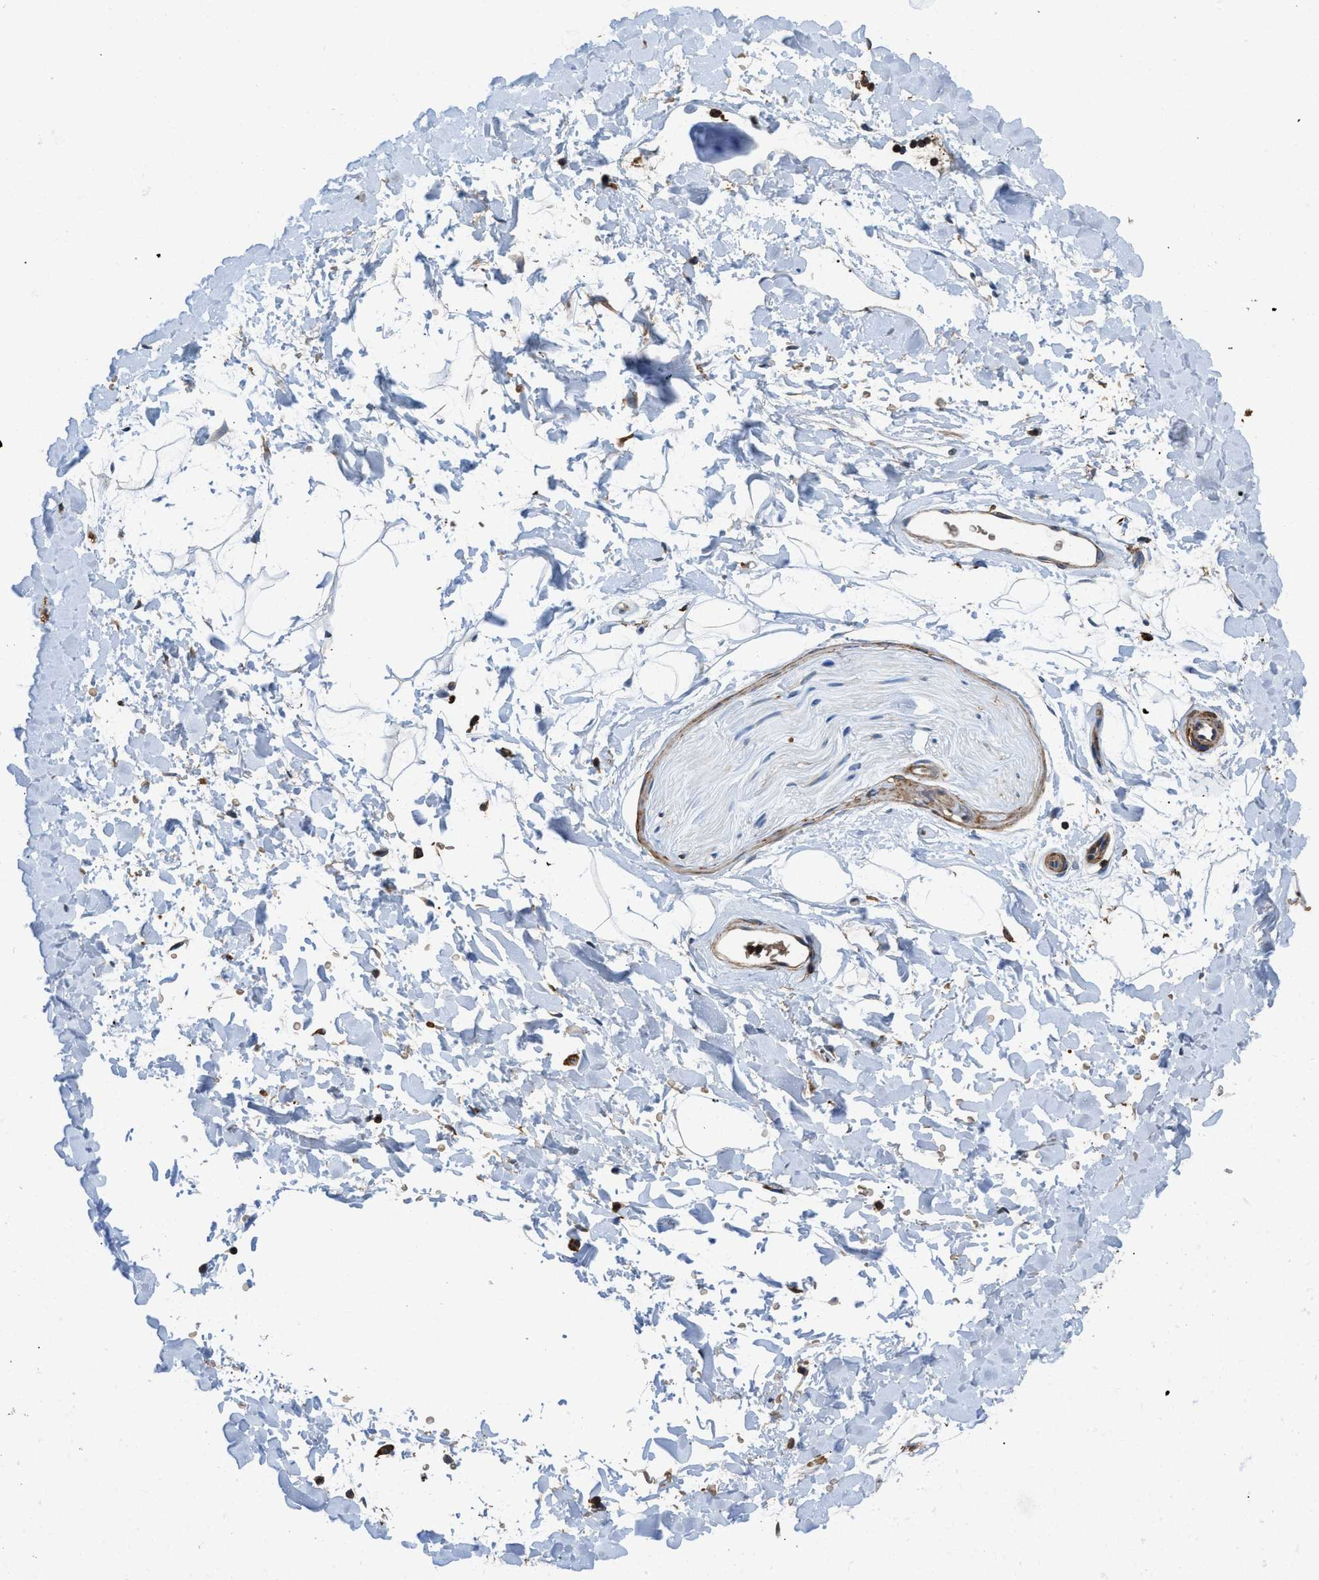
{"staining": {"intensity": "negative", "quantity": "none", "location": "none"}, "tissue": "adipose tissue", "cell_type": "Adipocytes", "image_type": "normal", "snomed": [{"axis": "morphology", "description": "Normal tissue, NOS"}, {"axis": "topography", "description": "Soft tissue"}], "caption": "This image is of benign adipose tissue stained with immunohistochemistry (IHC) to label a protein in brown with the nuclei are counter-stained blue. There is no positivity in adipocytes. (Brightfield microscopy of DAB immunohistochemistry (IHC) at high magnification).", "gene": "LINGO2", "patient": {"sex": "male", "age": 72}}